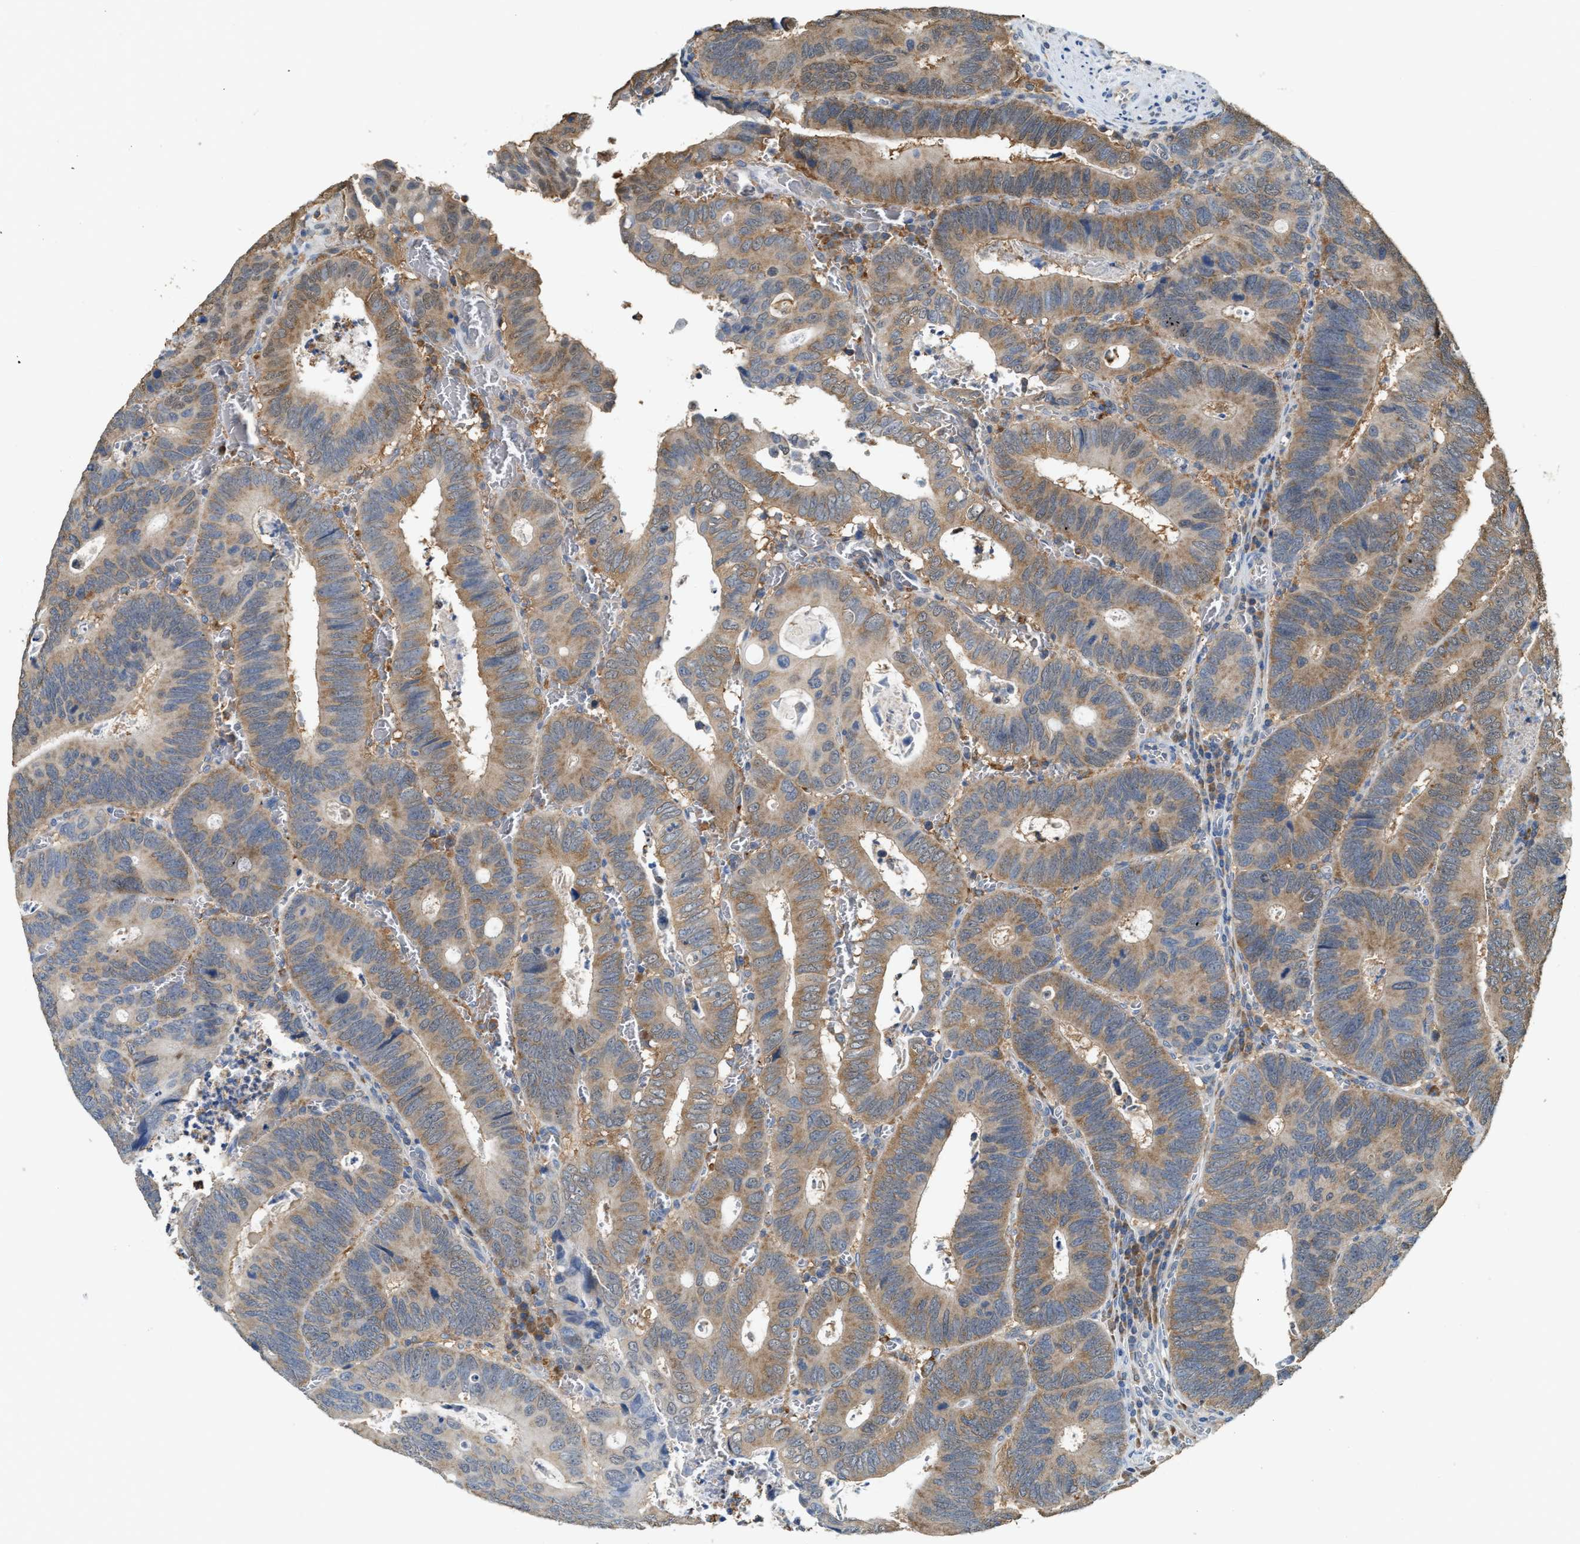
{"staining": {"intensity": "moderate", "quantity": ">75%", "location": "cytoplasmic/membranous"}, "tissue": "colorectal cancer", "cell_type": "Tumor cells", "image_type": "cancer", "snomed": [{"axis": "morphology", "description": "Inflammation, NOS"}, {"axis": "morphology", "description": "Adenocarcinoma, NOS"}, {"axis": "topography", "description": "Colon"}], "caption": "Protein expression analysis of colorectal cancer (adenocarcinoma) reveals moderate cytoplasmic/membranous expression in about >75% of tumor cells.", "gene": "GCN1", "patient": {"sex": "male", "age": 72}}